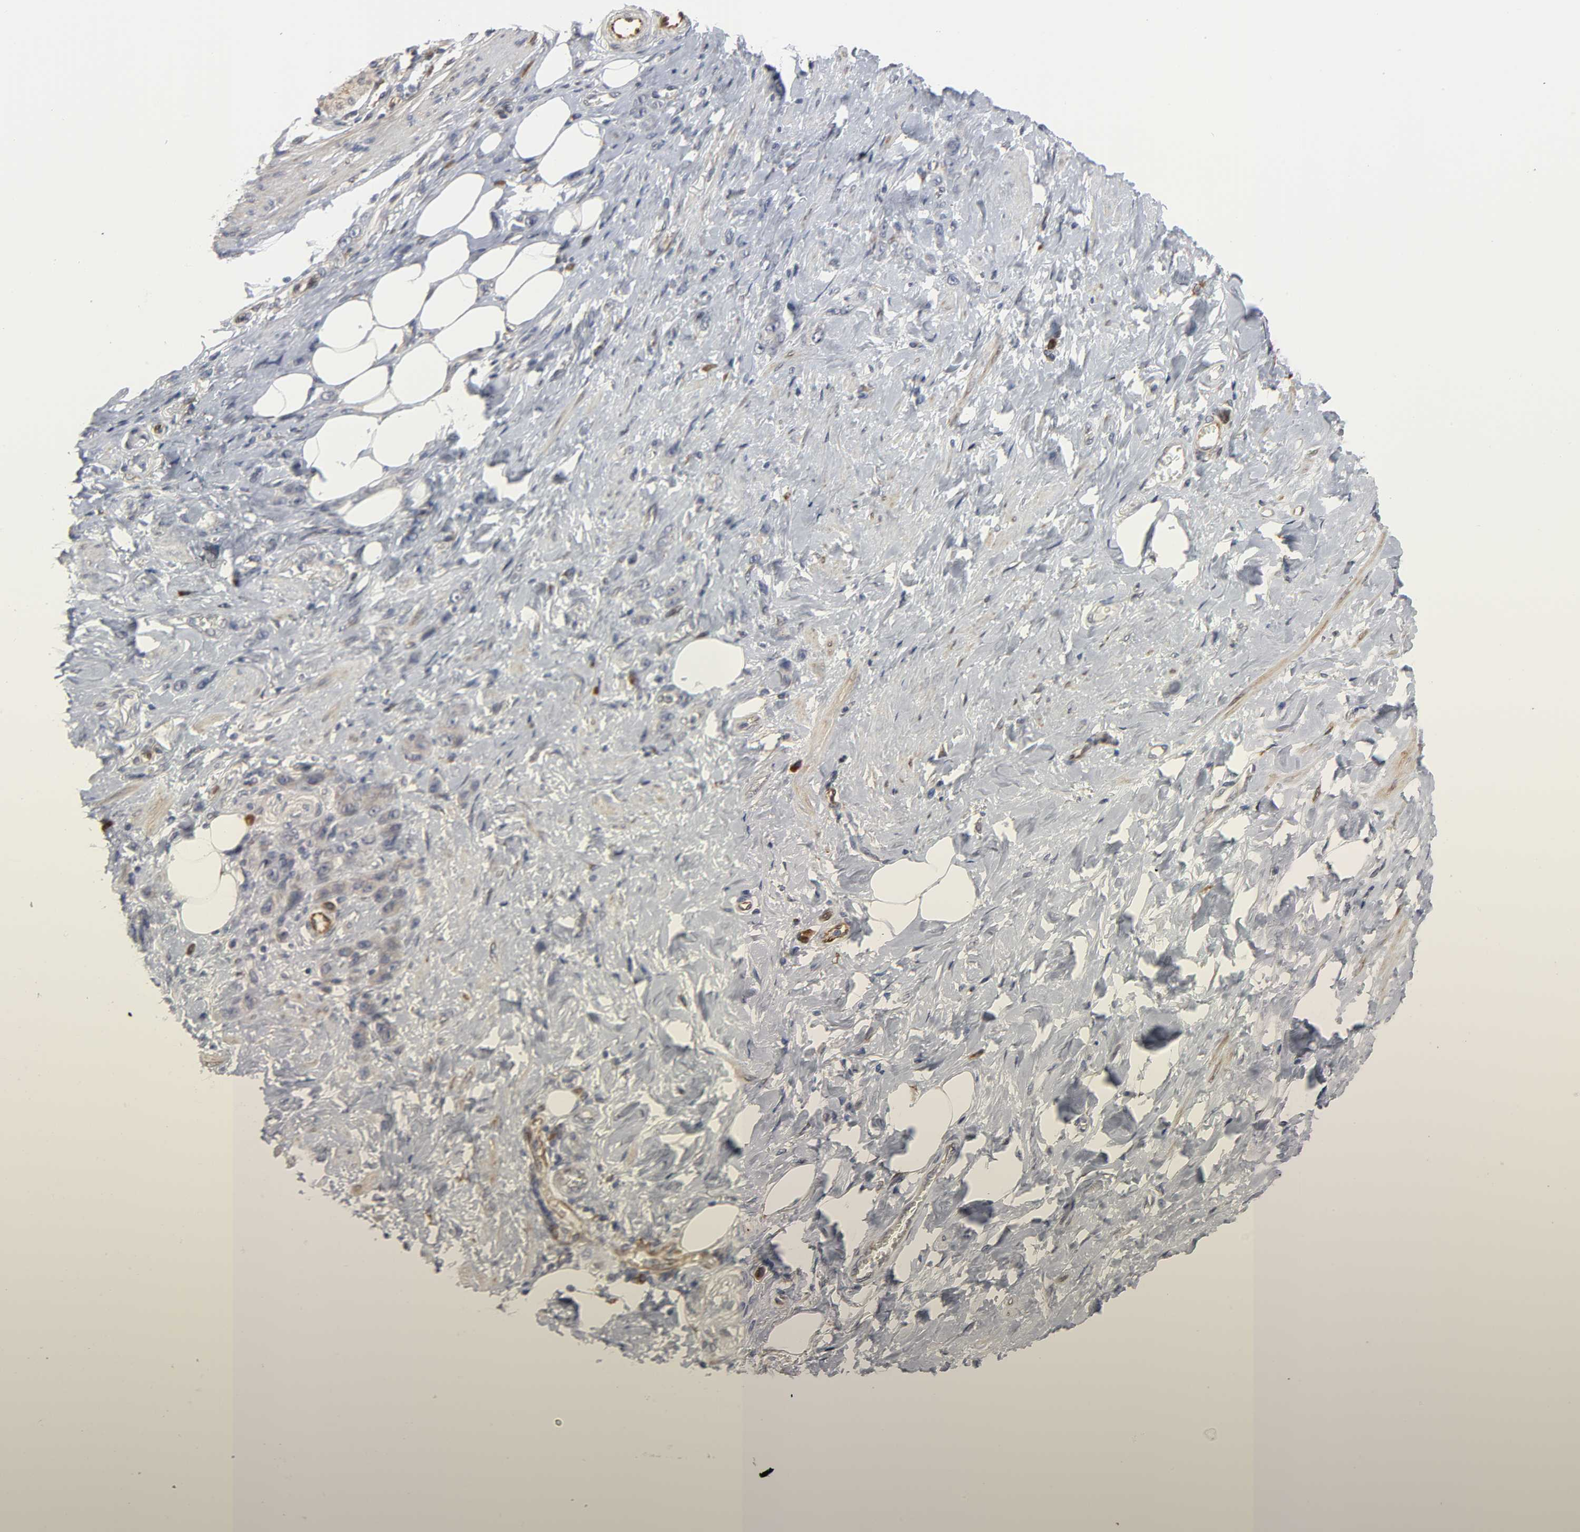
{"staining": {"intensity": "negative", "quantity": "none", "location": "none"}, "tissue": "stomach cancer", "cell_type": "Tumor cells", "image_type": "cancer", "snomed": [{"axis": "morphology", "description": "Adenocarcinoma, NOS"}, {"axis": "topography", "description": "Stomach"}], "caption": "Human stomach cancer (adenocarcinoma) stained for a protein using immunohistochemistry (IHC) displays no expression in tumor cells.", "gene": "ASB6", "patient": {"sex": "male", "age": 82}}